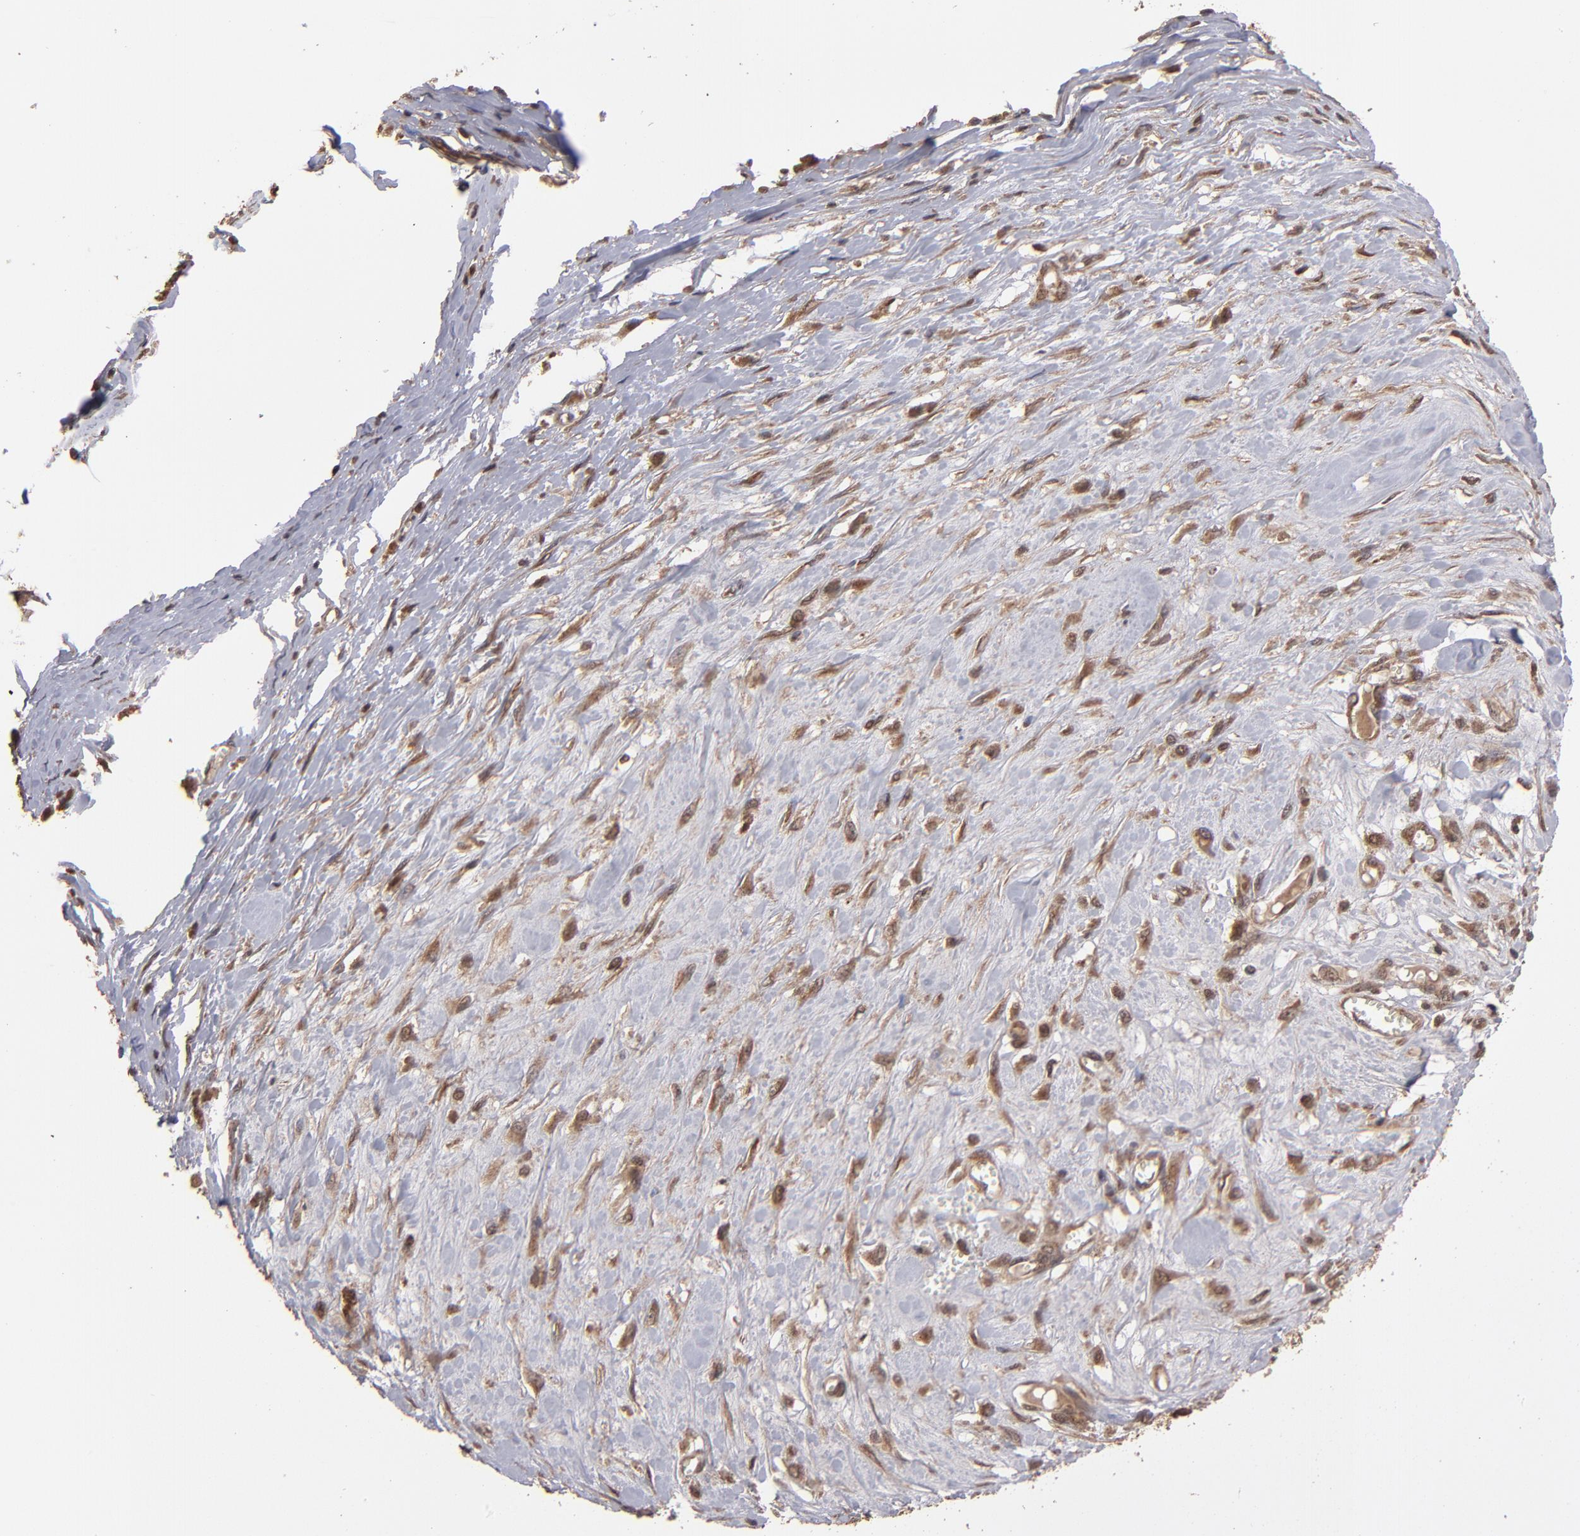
{"staining": {"intensity": "strong", "quantity": ">75%", "location": "cytoplasmic/membranous"}, "tissue": "melanoma", "cell_type": "Tumor cells", "image_type": "cancer", "snomed": [{"axis": "morphology", "description": "Malignant melanoma, Metastatic site"}, {"axis": "topography", "description": "Lymph node"}], "caption": "A photomicrograph showing strong cytoplasmic/membranous staining in about >75% of tumor cells in malignant melanoma (metastatic site), as visualized by brown immunohistochemical staining.", "gene": "NFE2L2", "patient": {"sex": "male", "age": 59}}